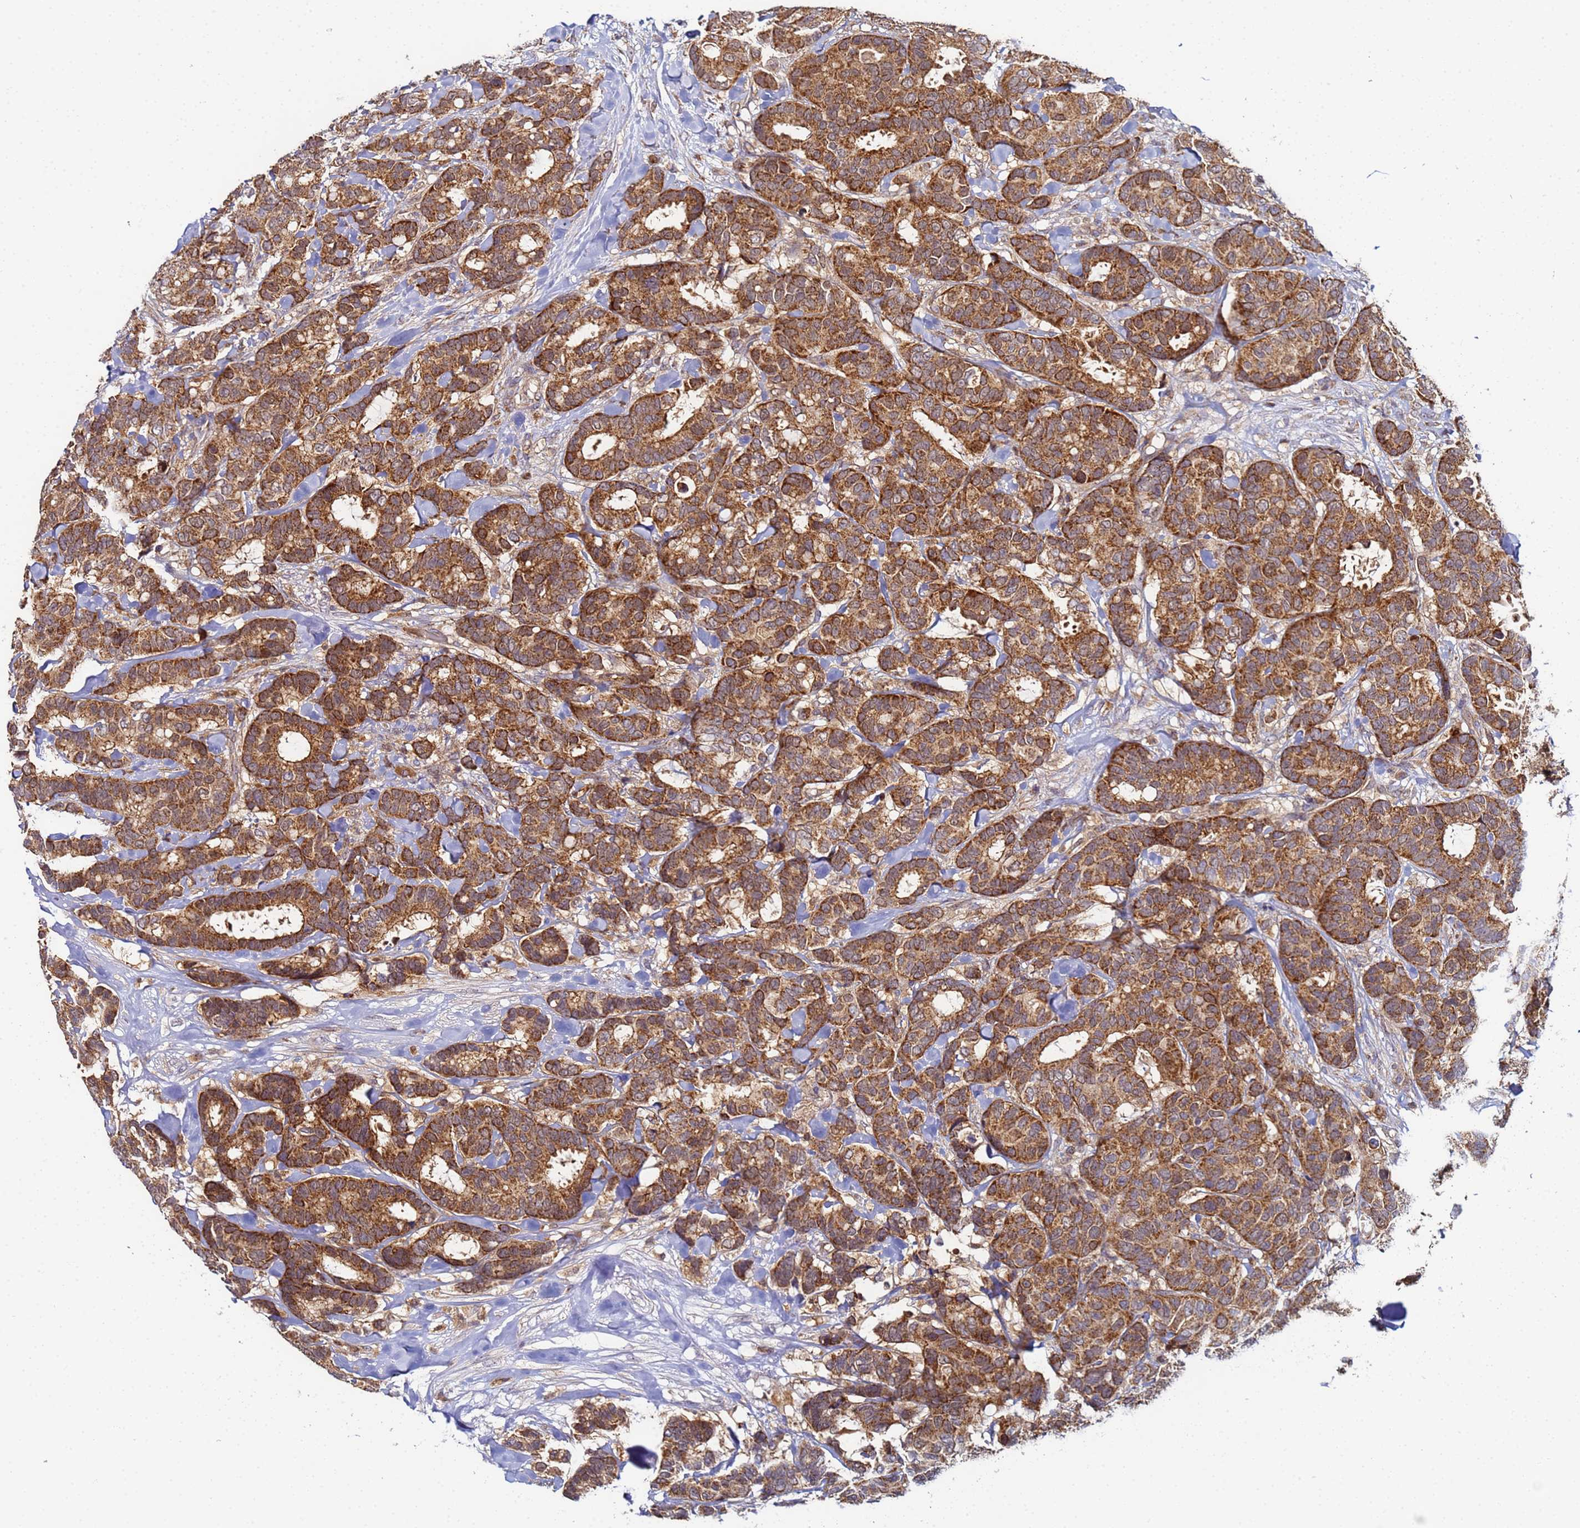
{"staining": {"intensity": "moderate", "quantity": ">75%", "location": "cytoplasmic/membranous"}, "tissue": "breast cancer", "cell_type": "Tumor cells", "image_type": "cancer", "snomed": [{"axis": "morphology", "description": "Normal tissue, NOS"}, {"axis": "morphology", "description": "Duct carcinoma"}, {"axis": "topography", "description": "Breast"}], "caption": "High-magnification brightfield microscopy of breast cancer stained with DAB (3,3'-diaminobenzidine) (brown) and counterstained with hematoxylin (blue). tumor cells exhibit moderate cytoplasmic/membranous positivity is seen in about>75% of cells.", "gene": "CCDC127", "patient": {"sex": "female", "age": 87}}